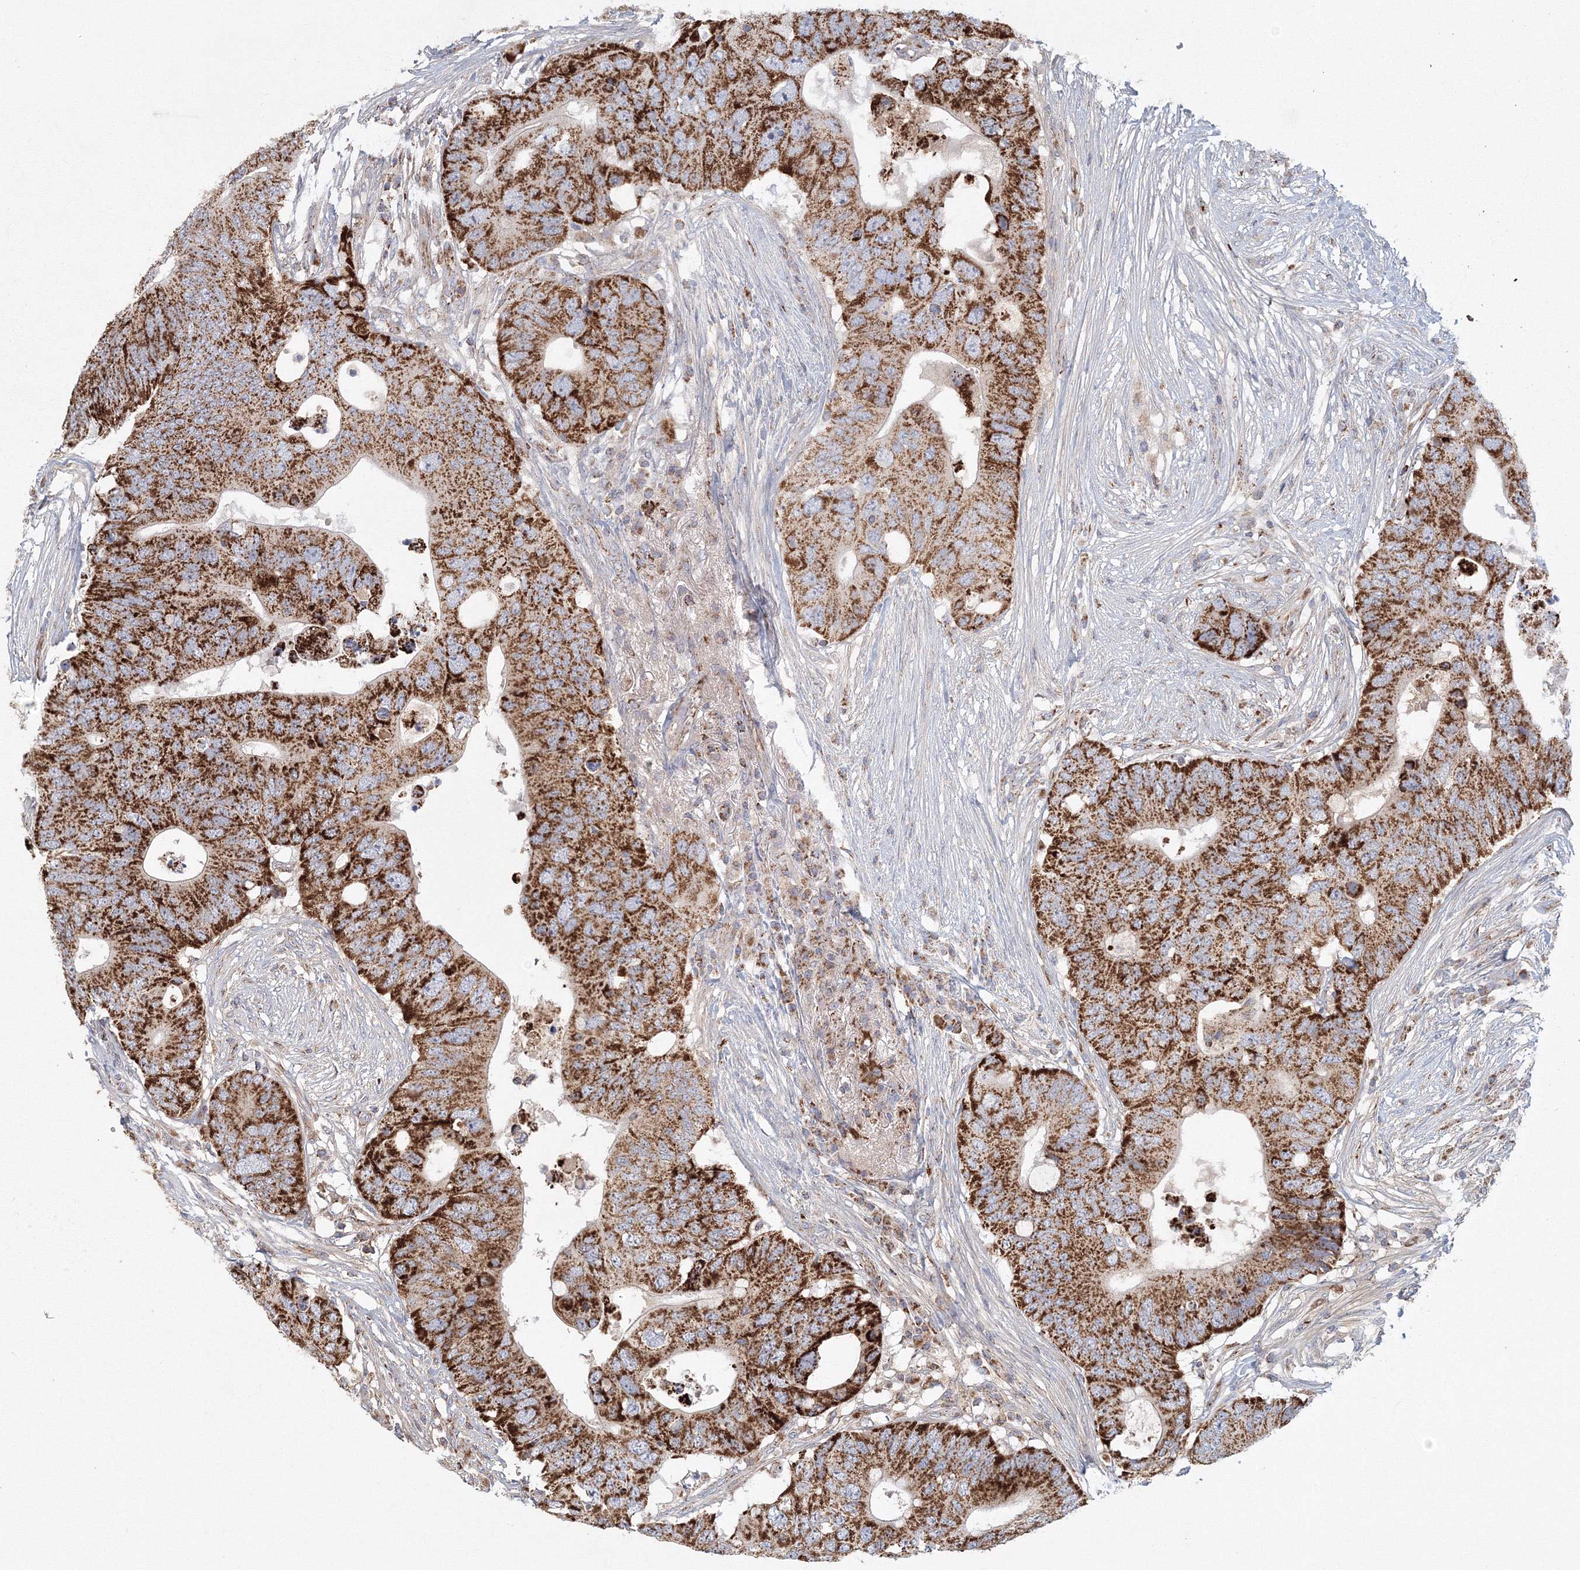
{"staining": {"intensity": "strong", "quantity": ">75%", "location": "cytoplasmic/membranous"}, "tissue": "colorectal cancer", "cell_type": "Tumor cells", "image_type": "cancer", "snomed": [{"axis": "morphology", "description": "Adenocarcinoma, NOS"}, {"axis": "topography", "description": "Colon"}], "caption": "An immunohistochemistry image of neoplastic tissue is shown. Protein staining in brown labels strong cytoplasmic/membranous positivity in adenocarcinoma (colorectal) within tumor cells.", "gene": "GRPEL1", "patient": {"sex": "male", "age": 71}}